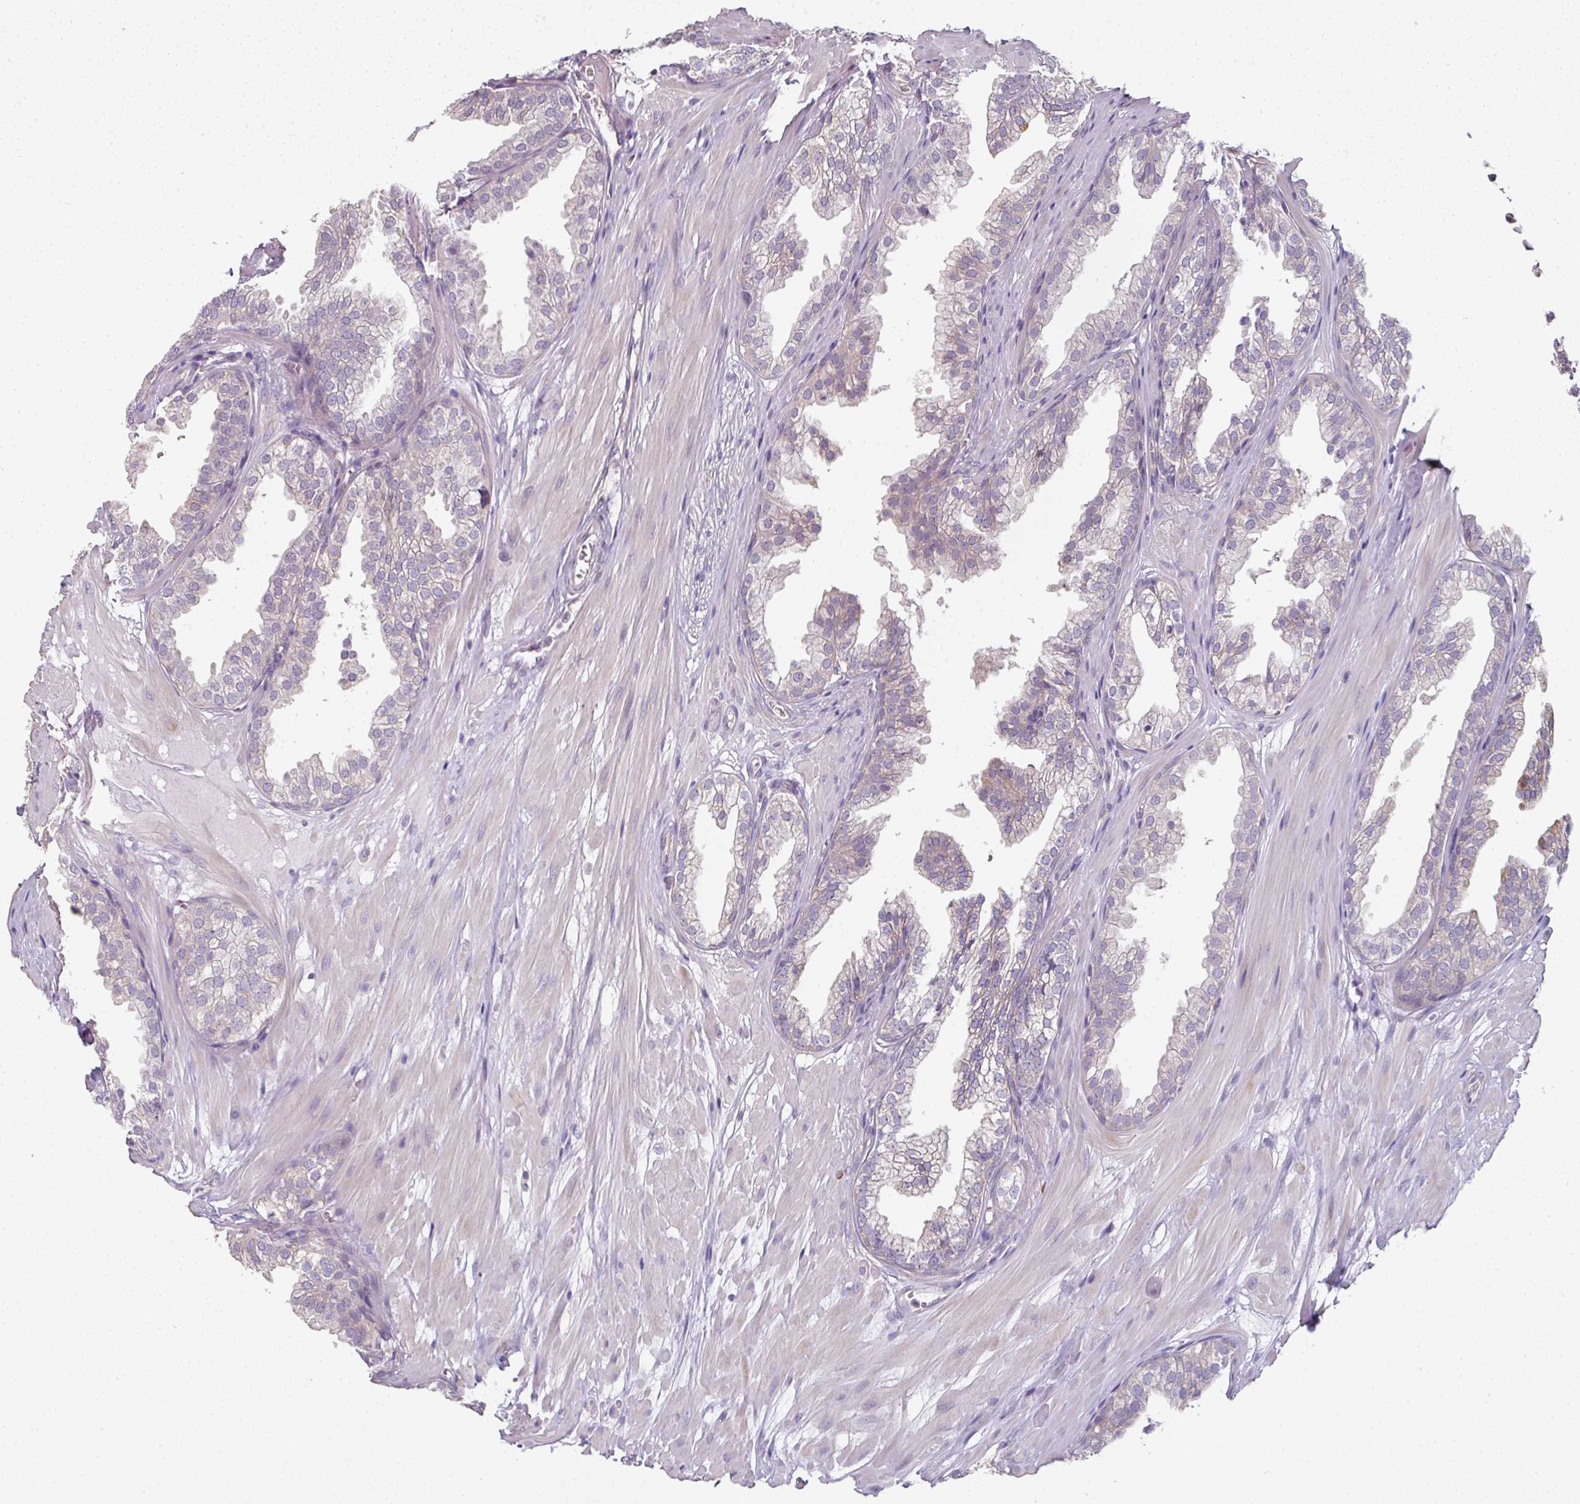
{"staining": {"intensity": "moderate", "quantity": "<25%", "location": "cytoplasmic/membranous"}, "tissue": "prostate", "cell_type": "Glandular cells", "image_type": "normal", "snomed": [{"axis": "morphology", "description": "Normal tissue, NOS"}, {"axis": "topography", "description": "Prostate"}, {"axis": "topography", "description": "Peripheral nerve tissue"}], "caption": "Immunohistochemical staining of normal human prostate reveals <25% levels of moderate cytoplasmic/membranous protein positivity in about <25% of glandular cells.", "gene": "C19orf33", "patient": {"sex": "male", "age": 55}}